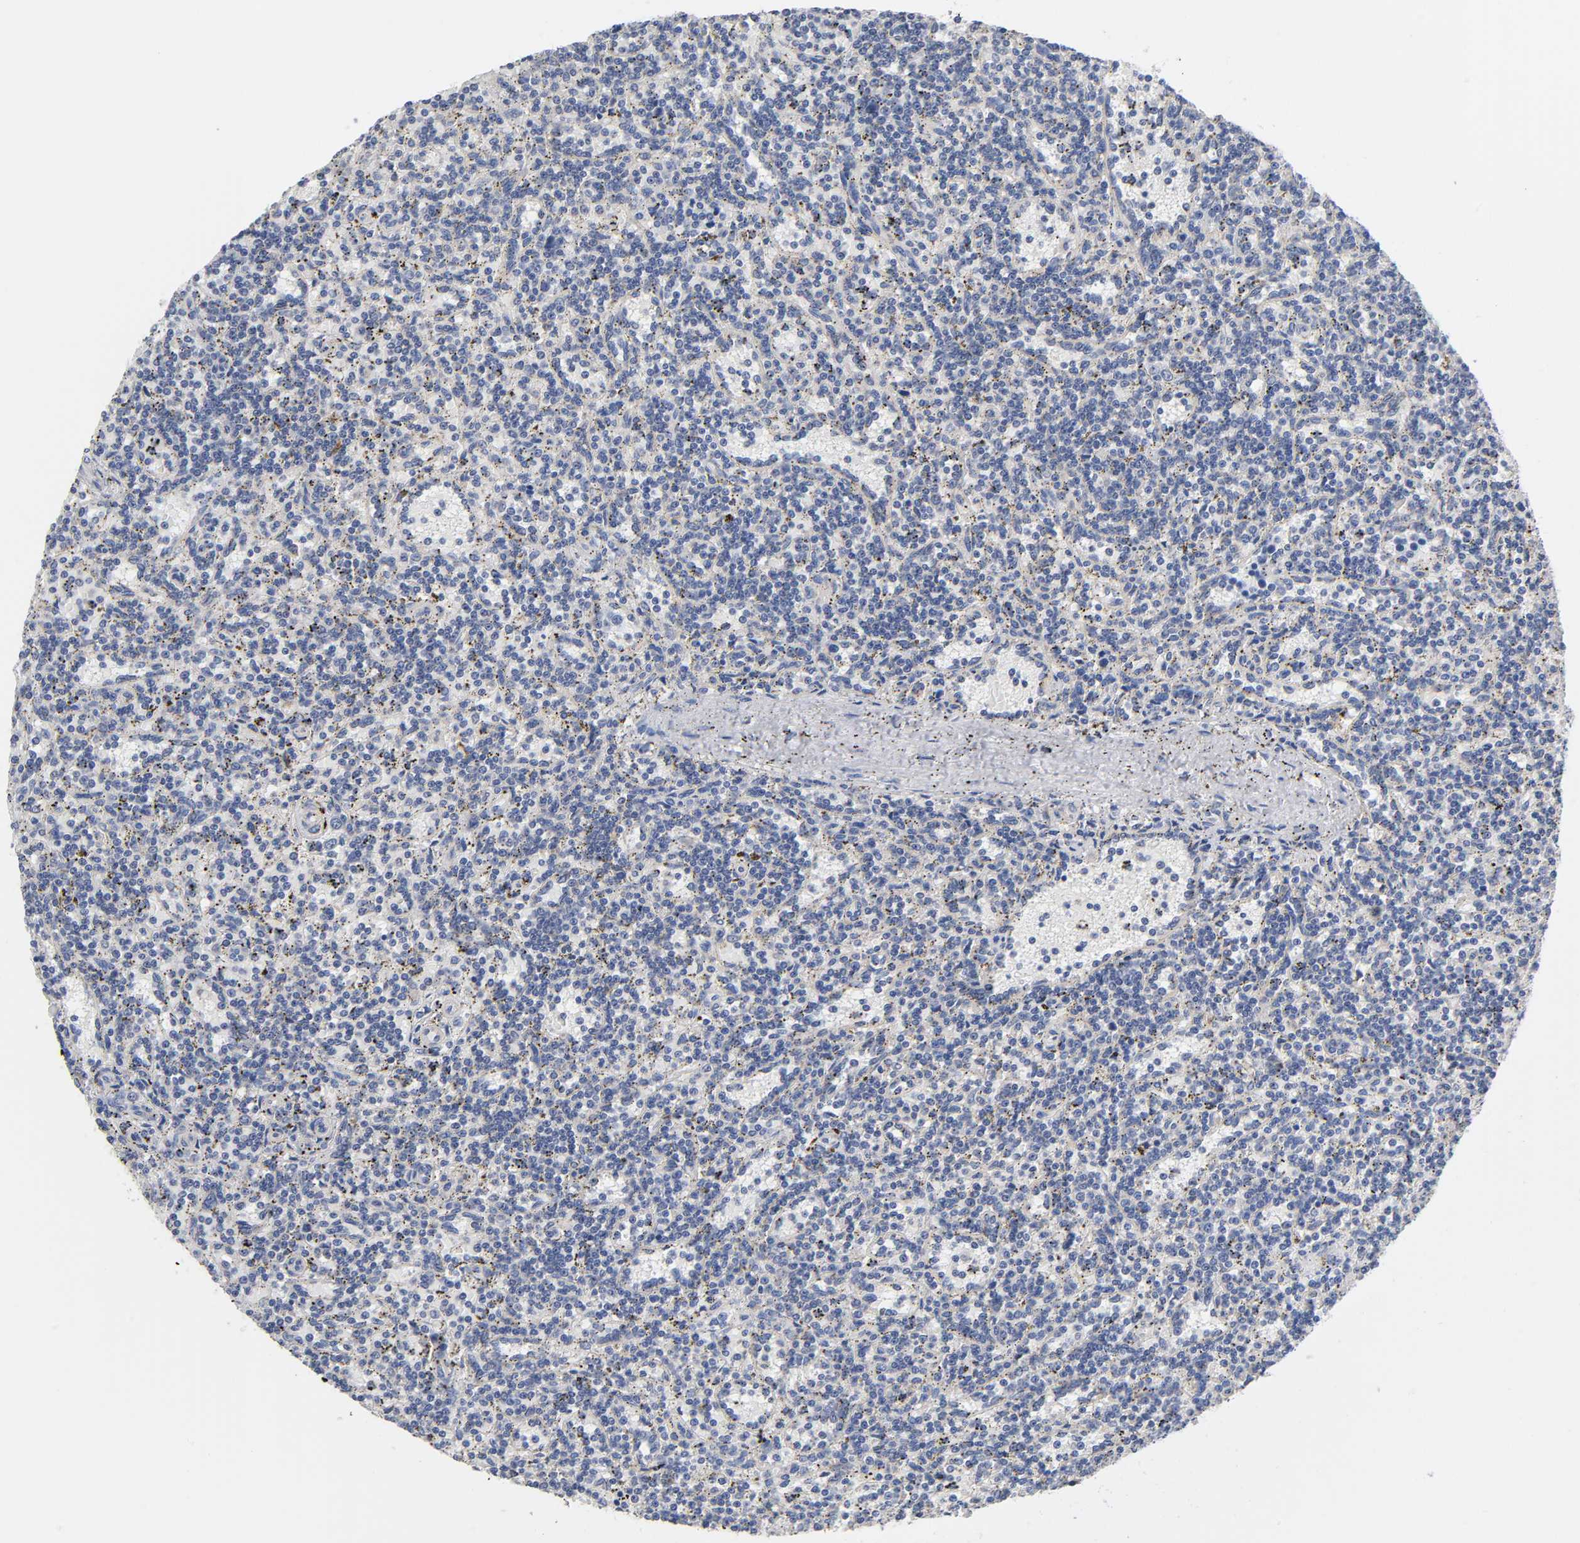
{"staining": {"intensity": "negative", "quantity": "none", "location": "none"}, "tissue": "lymphoma", "cell_type": "Tumor cells", "image_type": "cancer", "snomed": [{"axis": "morphology", "description": "Malignant lymphoma, non-Hodgkin's type, Low grade"}, {"axis": "topography", "description": "Spleen"}], "caption": "Protein analysis of malignant lymphoma, non-Hodgkin's type (low-grade) reveals no significant expression in tumor cells. The staining is performed using DAB (3,3'-diaminobenzidine) brown chromogen with nuclei counter-stained in using hematoxylin.", "gene": "C17orf75", "patient": {"sex": "male", "age": 73}}